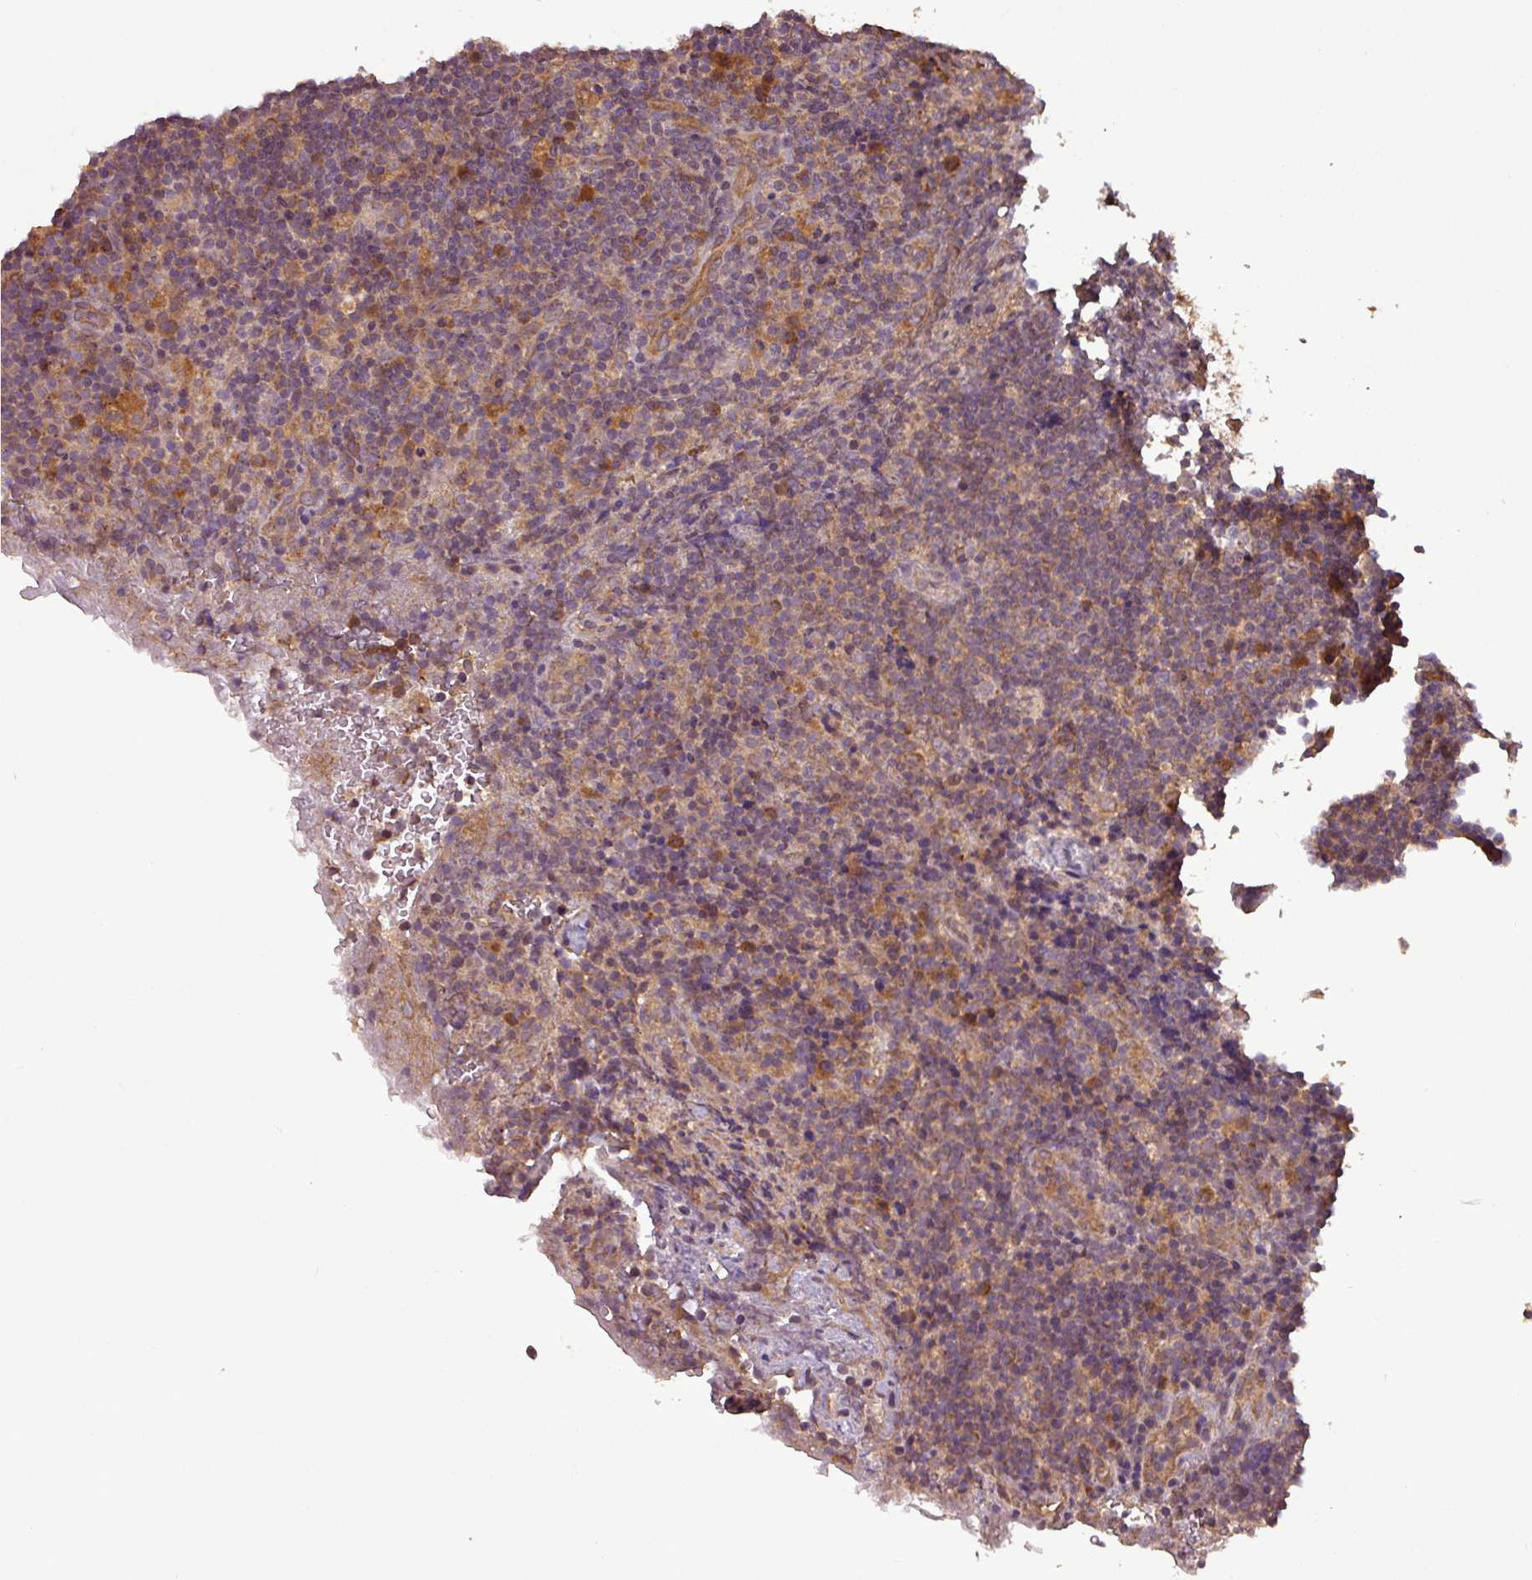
{"staining": {"intensity": "weak", "quantity": ">75%", "location": "cytoplasmic/membranous"}, "tissue": "lymph node", "cell_type": "Non-germinal center cells", "image_type": "normal", "snomed": [{"axis": "morphology", "description": "Normal tissue, NOS"}, {"axis": "topography", "description": "Lymph node"}], "caption": "Immunohistochemistry (IHC) histopathology image of benign human lymph node stained for a protein (brown), which demonstrates low levels of weak cytoplasmic/membranous expression in approximately >75% of non-germinal center cells.", "gene": "NT5C3A", "patient": {"sex": "male", "age": 58}}